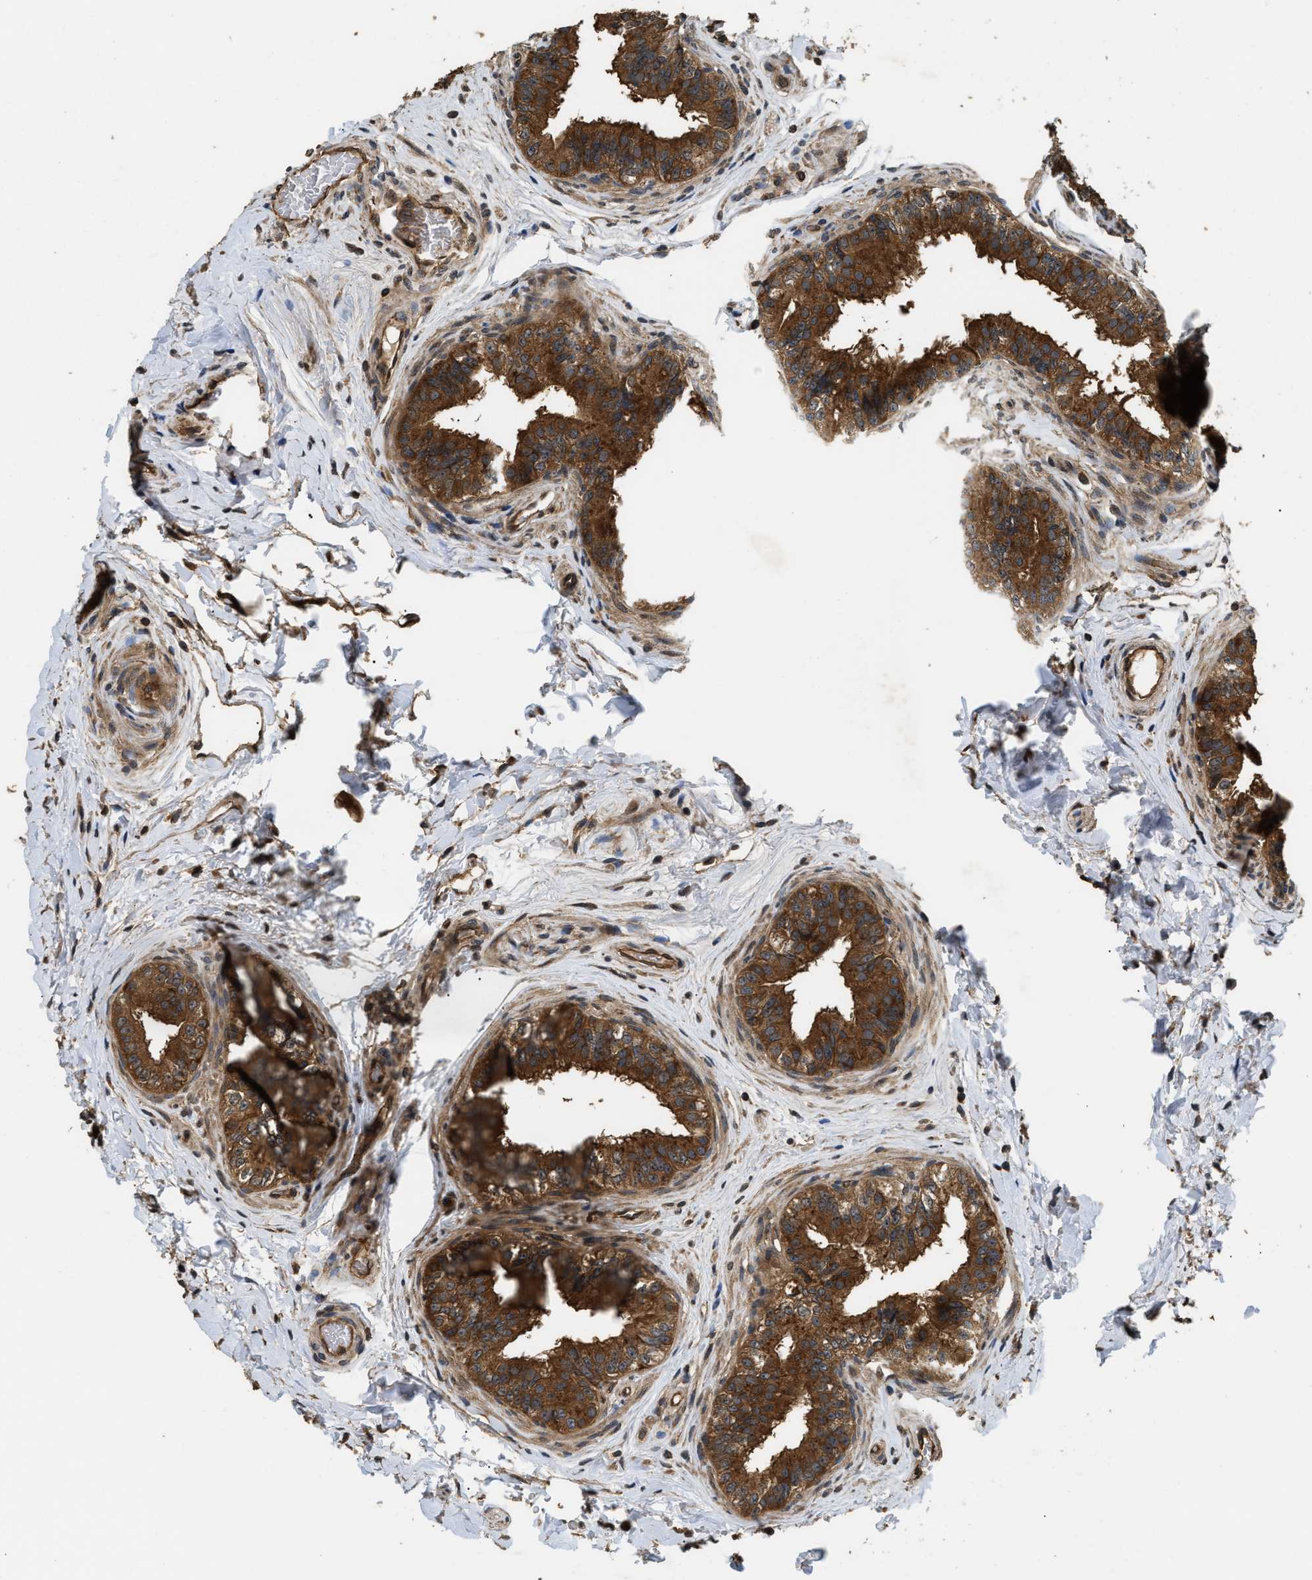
{"staining": {"intensity": "strong", "quantity": ">75%", "location": "cytoplasmic/membranous"}, "tissue": "epididymis", "cell_type": "Glandular cells", "image_type": "normal", "snomed": [{"axis": "morphology", "description": "Normal tissue, NOS"}, {"axis": "topography", "description": "Testis"}, {"axis": "topography", "description": "Epididymis"}], "caption": "Glandular cells demonstrate high levels of strong cytoplasmic/membranous expression in approximately >75% of cells in normal human epididymis. (Stains: DAB in brown, nuclei in blue, Microscopy: brightfield microscopy at high magnification).", "gene": "DNAJC2", "patient": {"sex": "male", "age": 36}}